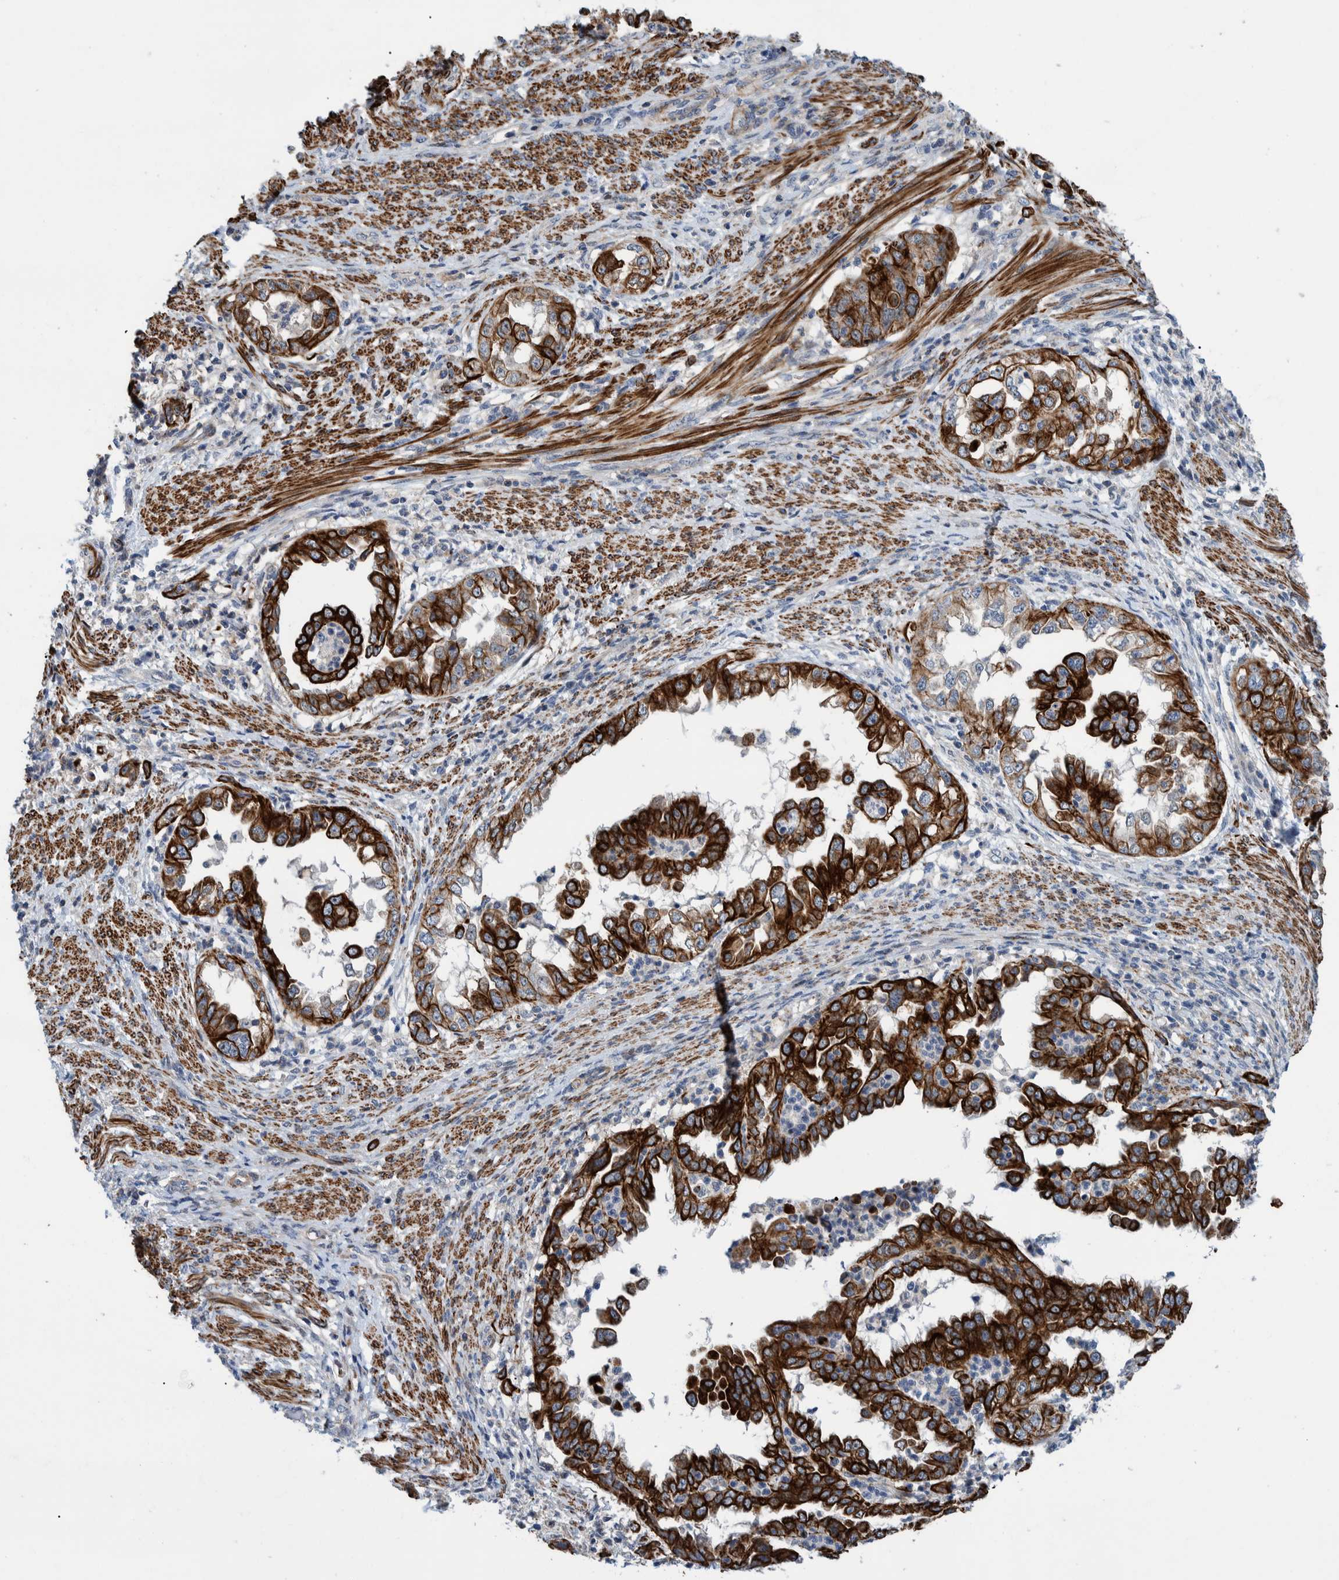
{"staining": {"intensity": "strong", "quantity": ">75%", "location": "cytoplasmic/membranous"}, "tissue": "endometrial cancer", "cell_type": "Tumor cells", "image_type": "cancer", "snomed": [{"axis": "morphology", "description": "Adenocarcinoma, NOS"}, {"axis": "topography", "description": "Endometrium"}], "caption": "Adenocarcinoma (endometrial) stained for a protein exhibits strong cytoplasmic/membranous positivity in tumor cells. (DAB IHC with brightfield microscopy, high magnification).", "gene": "MKS1", "patient": {"sex": "female", "age": 85}}